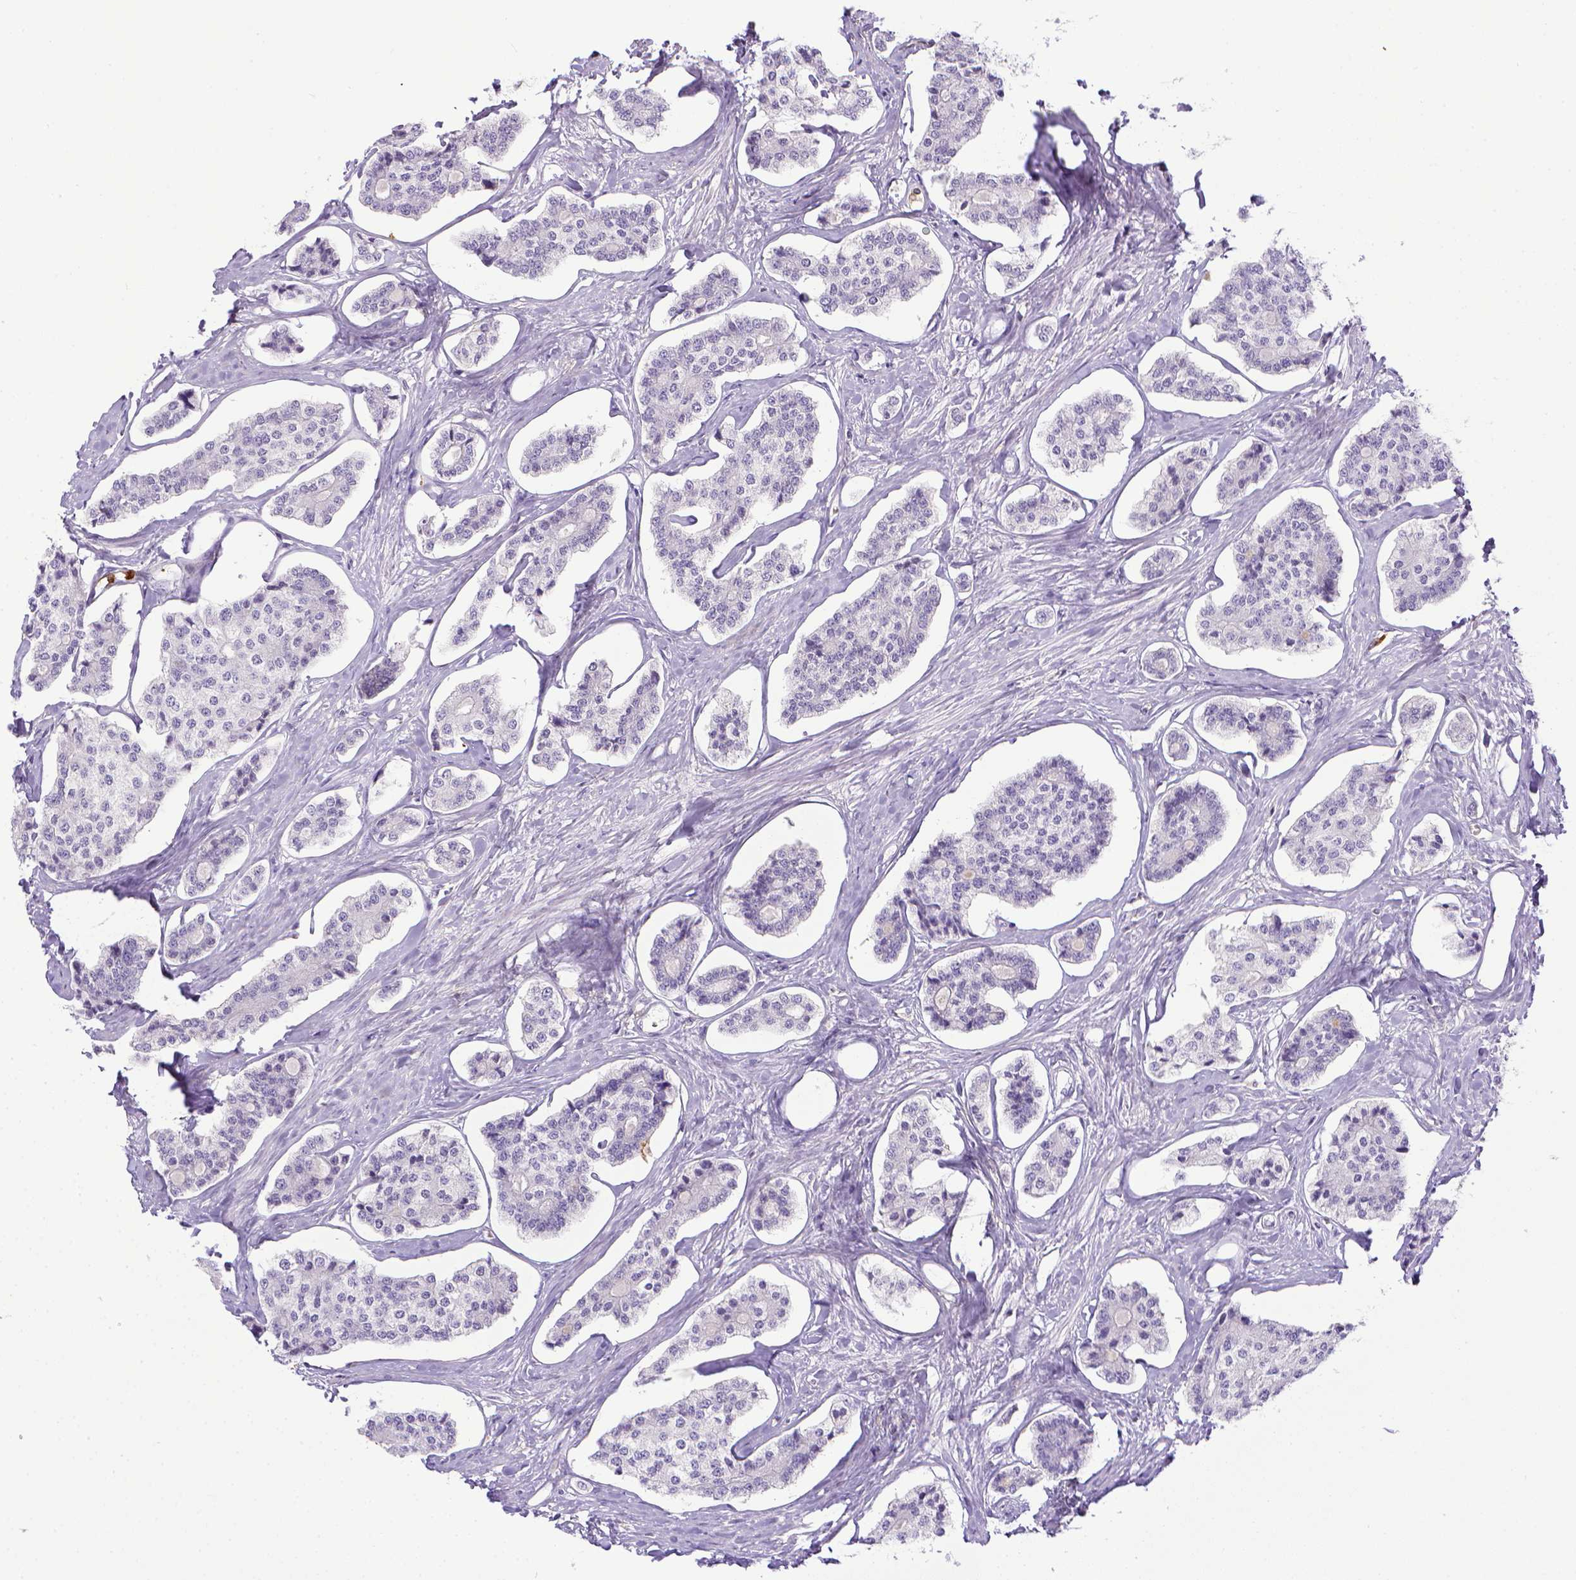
{"staining": {"intensity": "negative", "quantity": "none", "location": "none"}, "tissue": "carcinoid", "cell_type": "Tumor cells", "image_type": "cancer", "snomed": [{"axis": "morphology", "description": "Carcinoid, malignant, NOS"}, {"axis": "topography", "description": "Small intestine"}], "caption": "A micrograph of carcinoid (malignant) stained for a protein demonstrates no brown staining in tumor cells.", "gene": "ITGAM", "patient": {"sex": "female", "age": 65}}